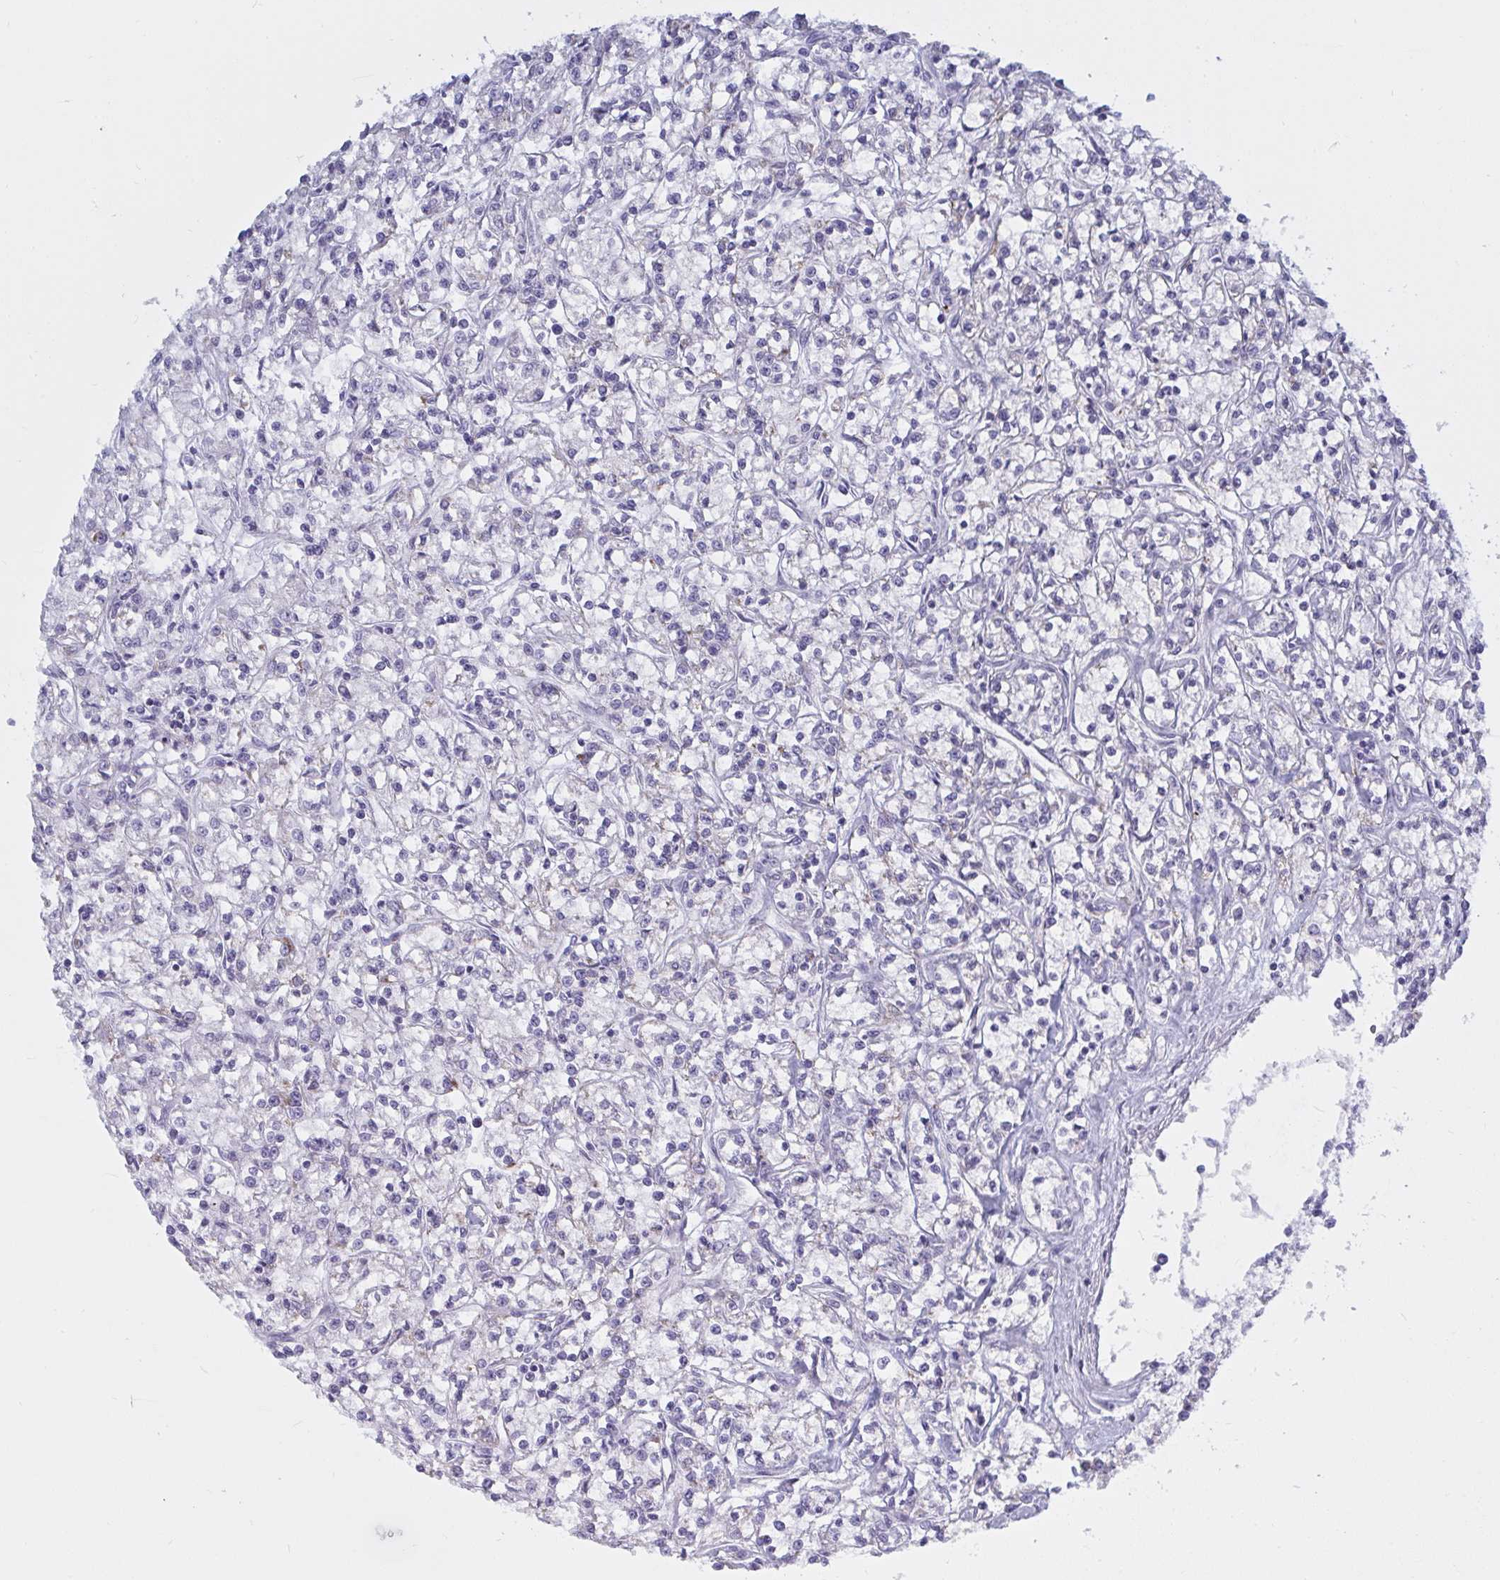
{"staining": {"intensity": "negative", "quantity": "none", "location": "none"}, "tissue": "renal cancer", "cell_type": "Tumor cells", "image_type": "cancer", "snomed": [{"axis": "morphology", "description": "Adenocarcinoma, NOS"}, {"axis": "topography", "description": "Kidney"}], "caption": "Immunohistochemistry (IHC) histopathology image of renal cancer (adenocarcinoma) stained for a protein (brown), which displays no staining in tumor cells.", "gene": "ATG9A", "patient": {"sex": "female", "age": 59}}